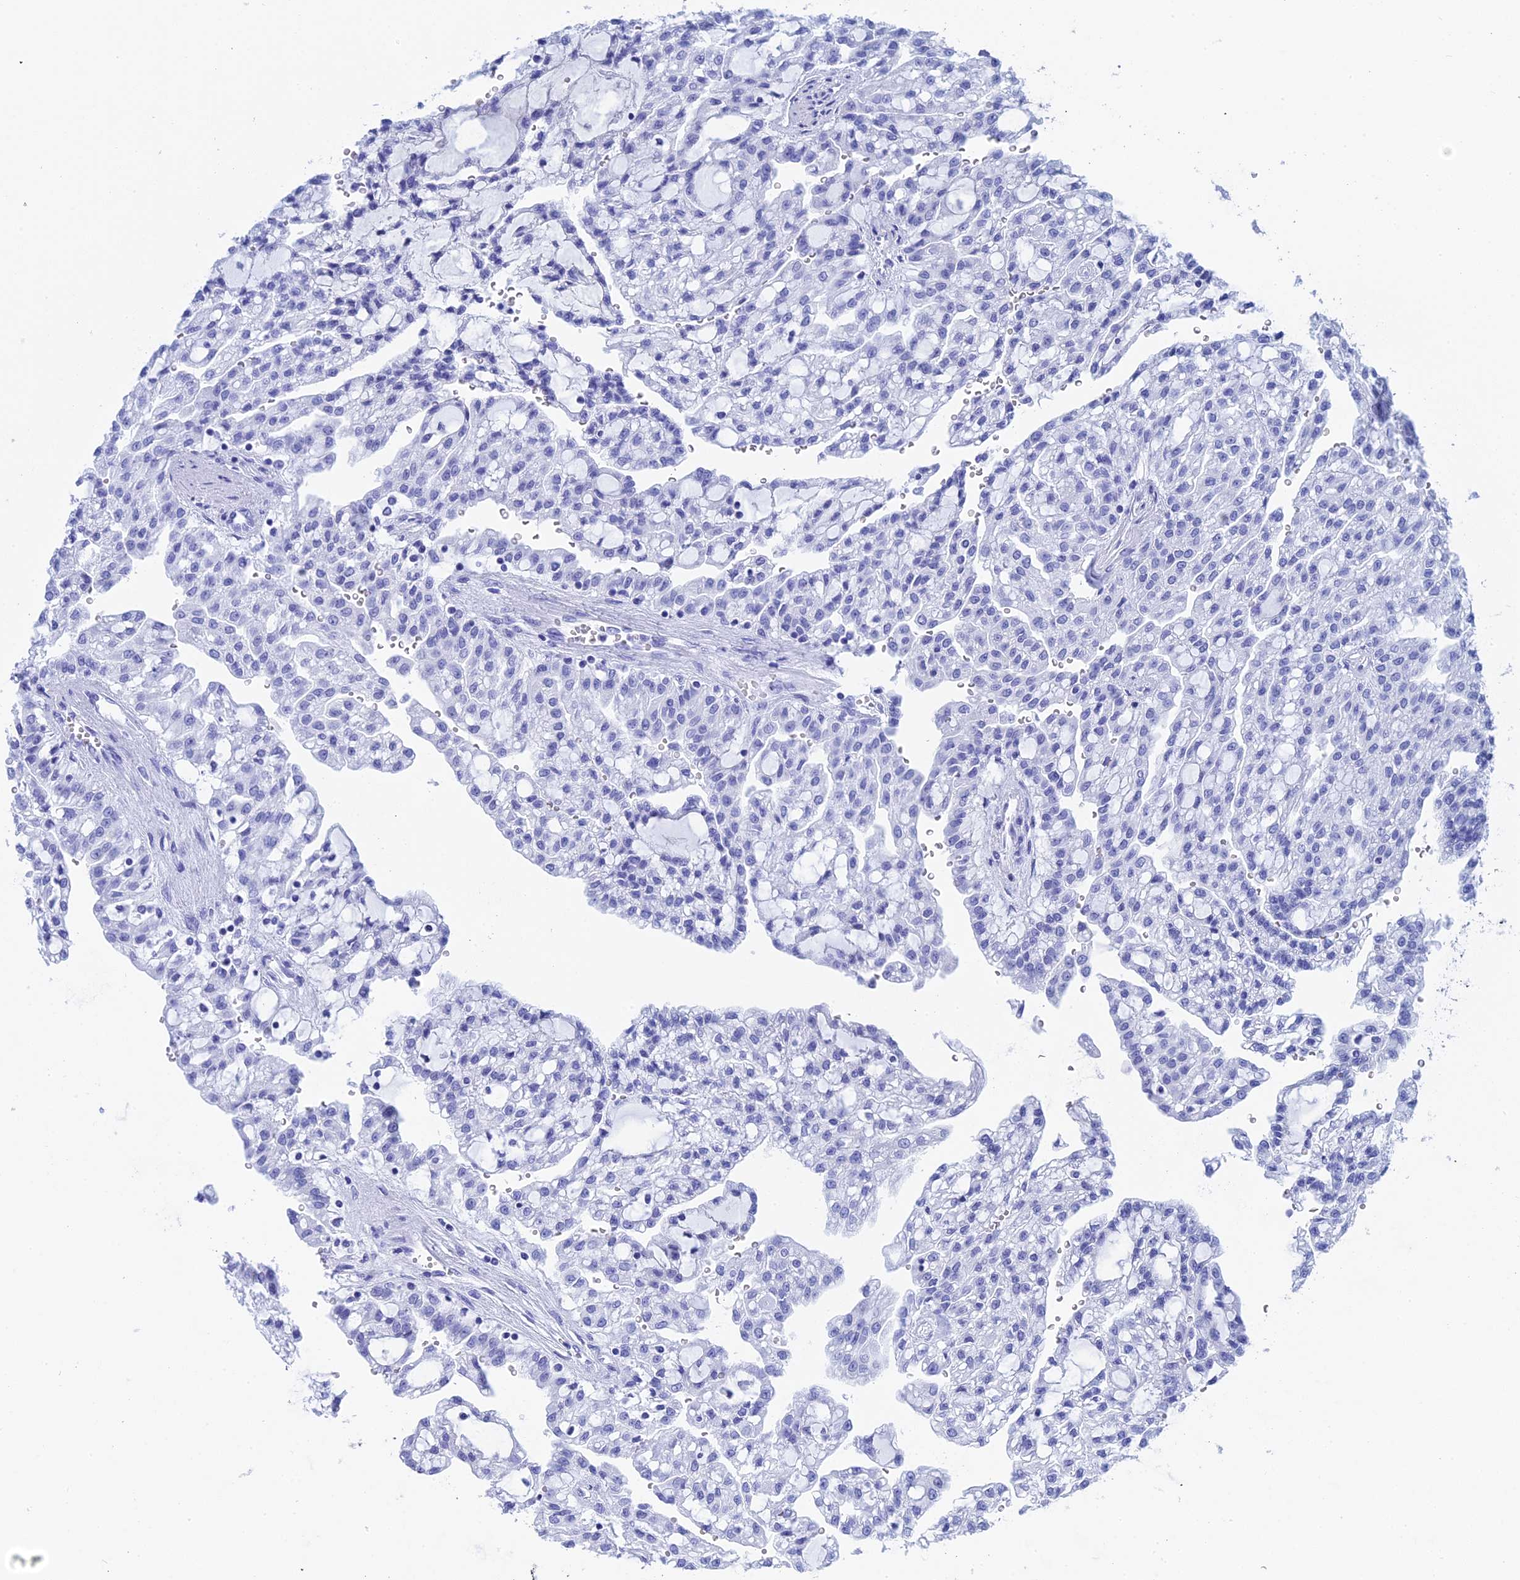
{"staining": {"intensity": "negative", "quantity": "none", "location": "none"}, "tissue": "renal cancer", "cell_type": "Tumor cells", "image_type": "cancer", "snomed": [{"axis": "morphology", "description": "Adenocarcinoma, NOS"}, {"axis": "topography", "description": "Kidney"}], "caption": "The image reveals no significant positivity in tumor cells of renal cancer (adenocarcinoma). (Immunohistochemistry (ihc), brightfield microscopy, high magnification).", "gene": "TEX101", "patient": {"sex": "male", "age": 63}}